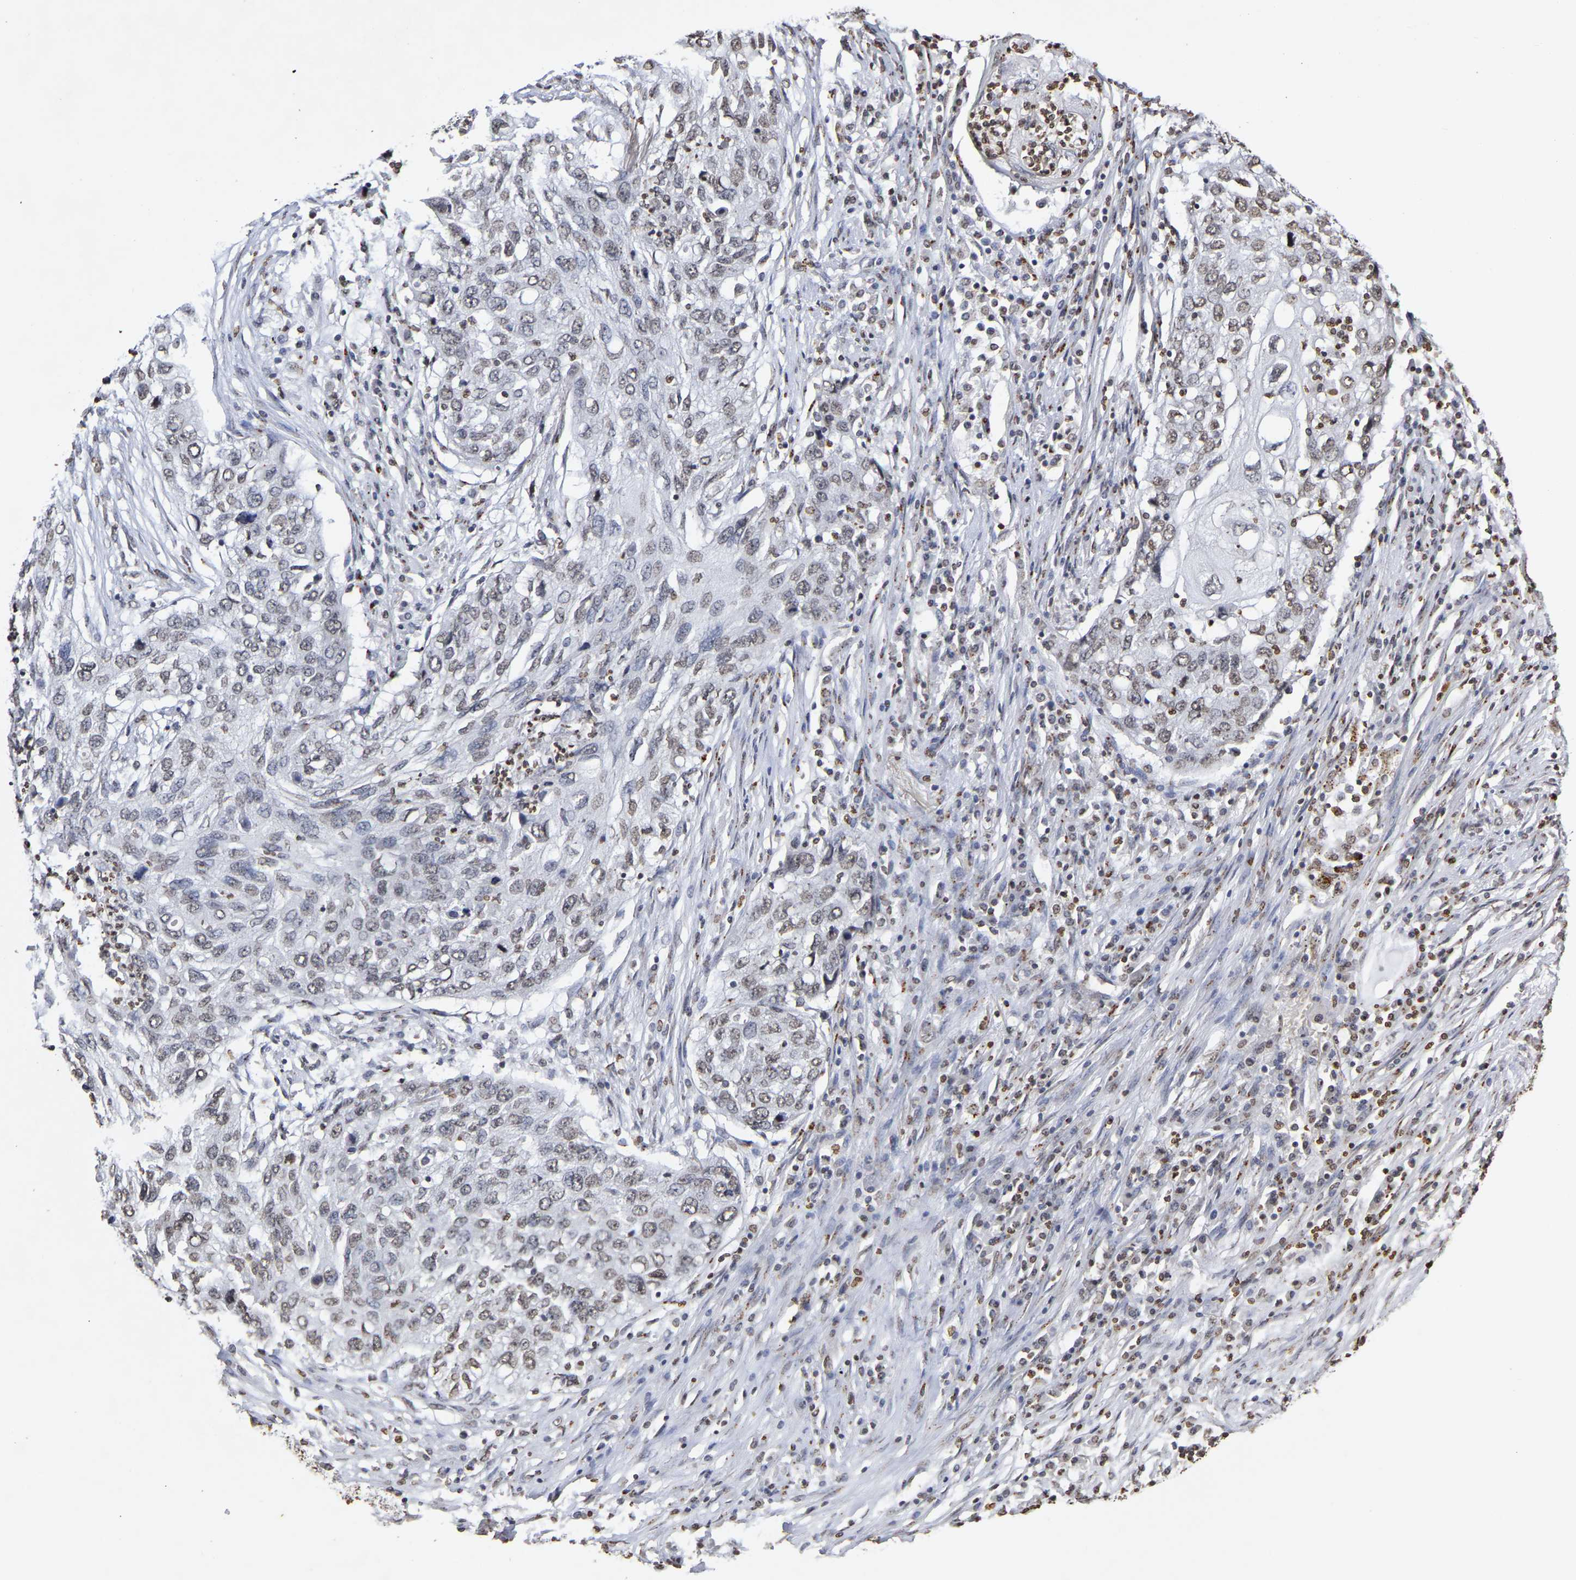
{"staining": {"intensity": "weak", "quantity": "<25%", "location": "nuclear"}, "tissue": "lung cancer", "cell_type": "Tumor cells", "image_type": "cancer", "snomed": [{"axis": "morphology", "description": "Squamous cell carcinoma, NOS"}, {"axis": "topography", "description": "Lung"}], "caption": "High power microscopy image of an IHC micrograph of lung squamous cell carcinoma, revealing no significant positivity in tumor cells.", "gene": "ATF4", "patient": {"sex": "female", "age": 63}}